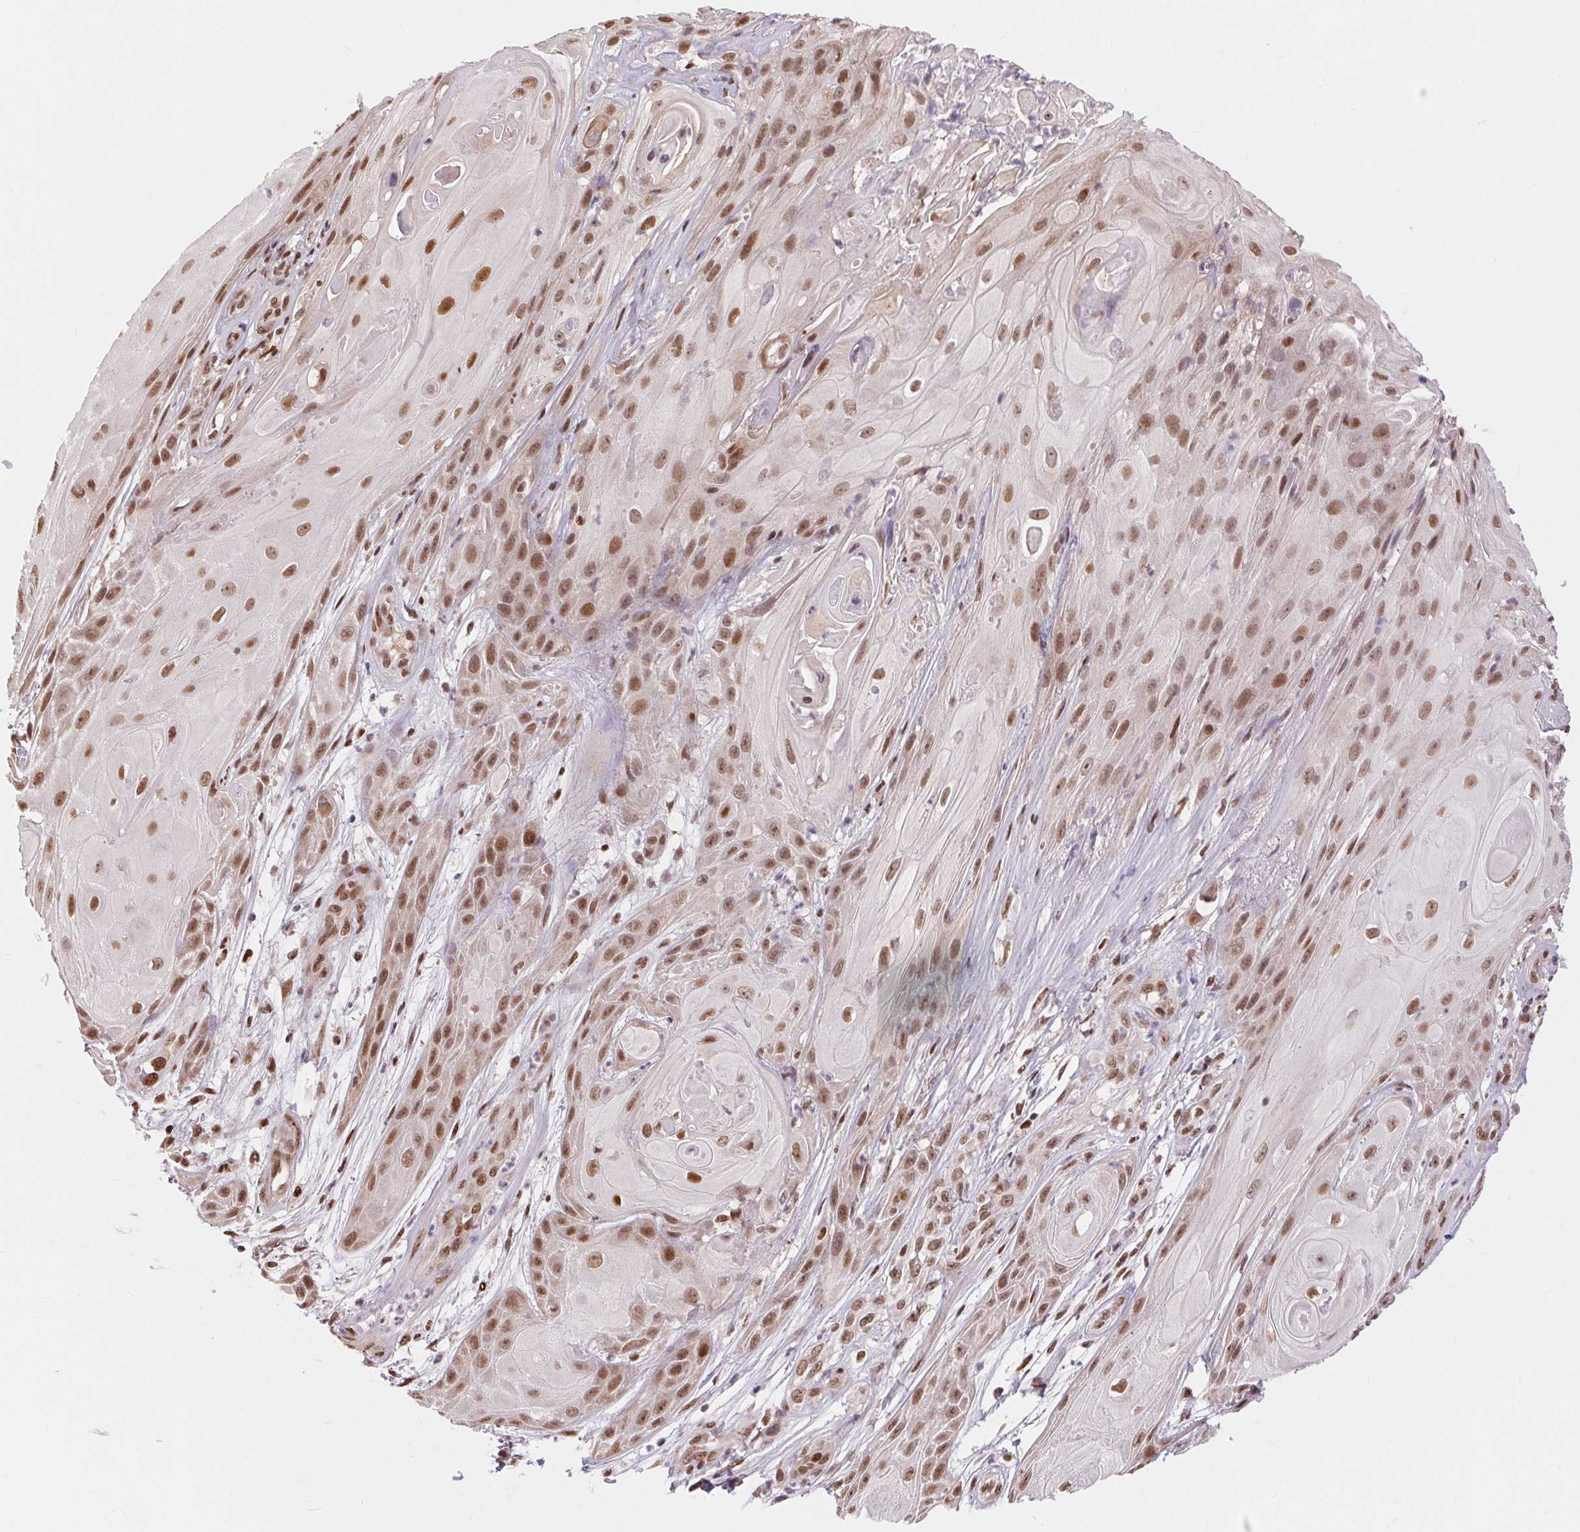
{"staining": {"intensity": "moderate", "quantity": ">75%", "location": "nuclear"}, "tissue": "skin cancer", "cell_type": "Tumor cells", "image_type": "cancer", "snomed": [{"axis": "morphology", "description": "Squamous cell carcinoma, NOS"}, {"axis": "topography", "description": "Skin"}], "caption": "DAB (3,3'-diaminobenzidine) immunohistochemical staining of human skin cancer (squamous cell carcinoma) displays moderate nuclear protein positivity in approximately >75% of tumor cells.", "gene": "RAD23A", "patient": {"sex": "male", "age": 62}}